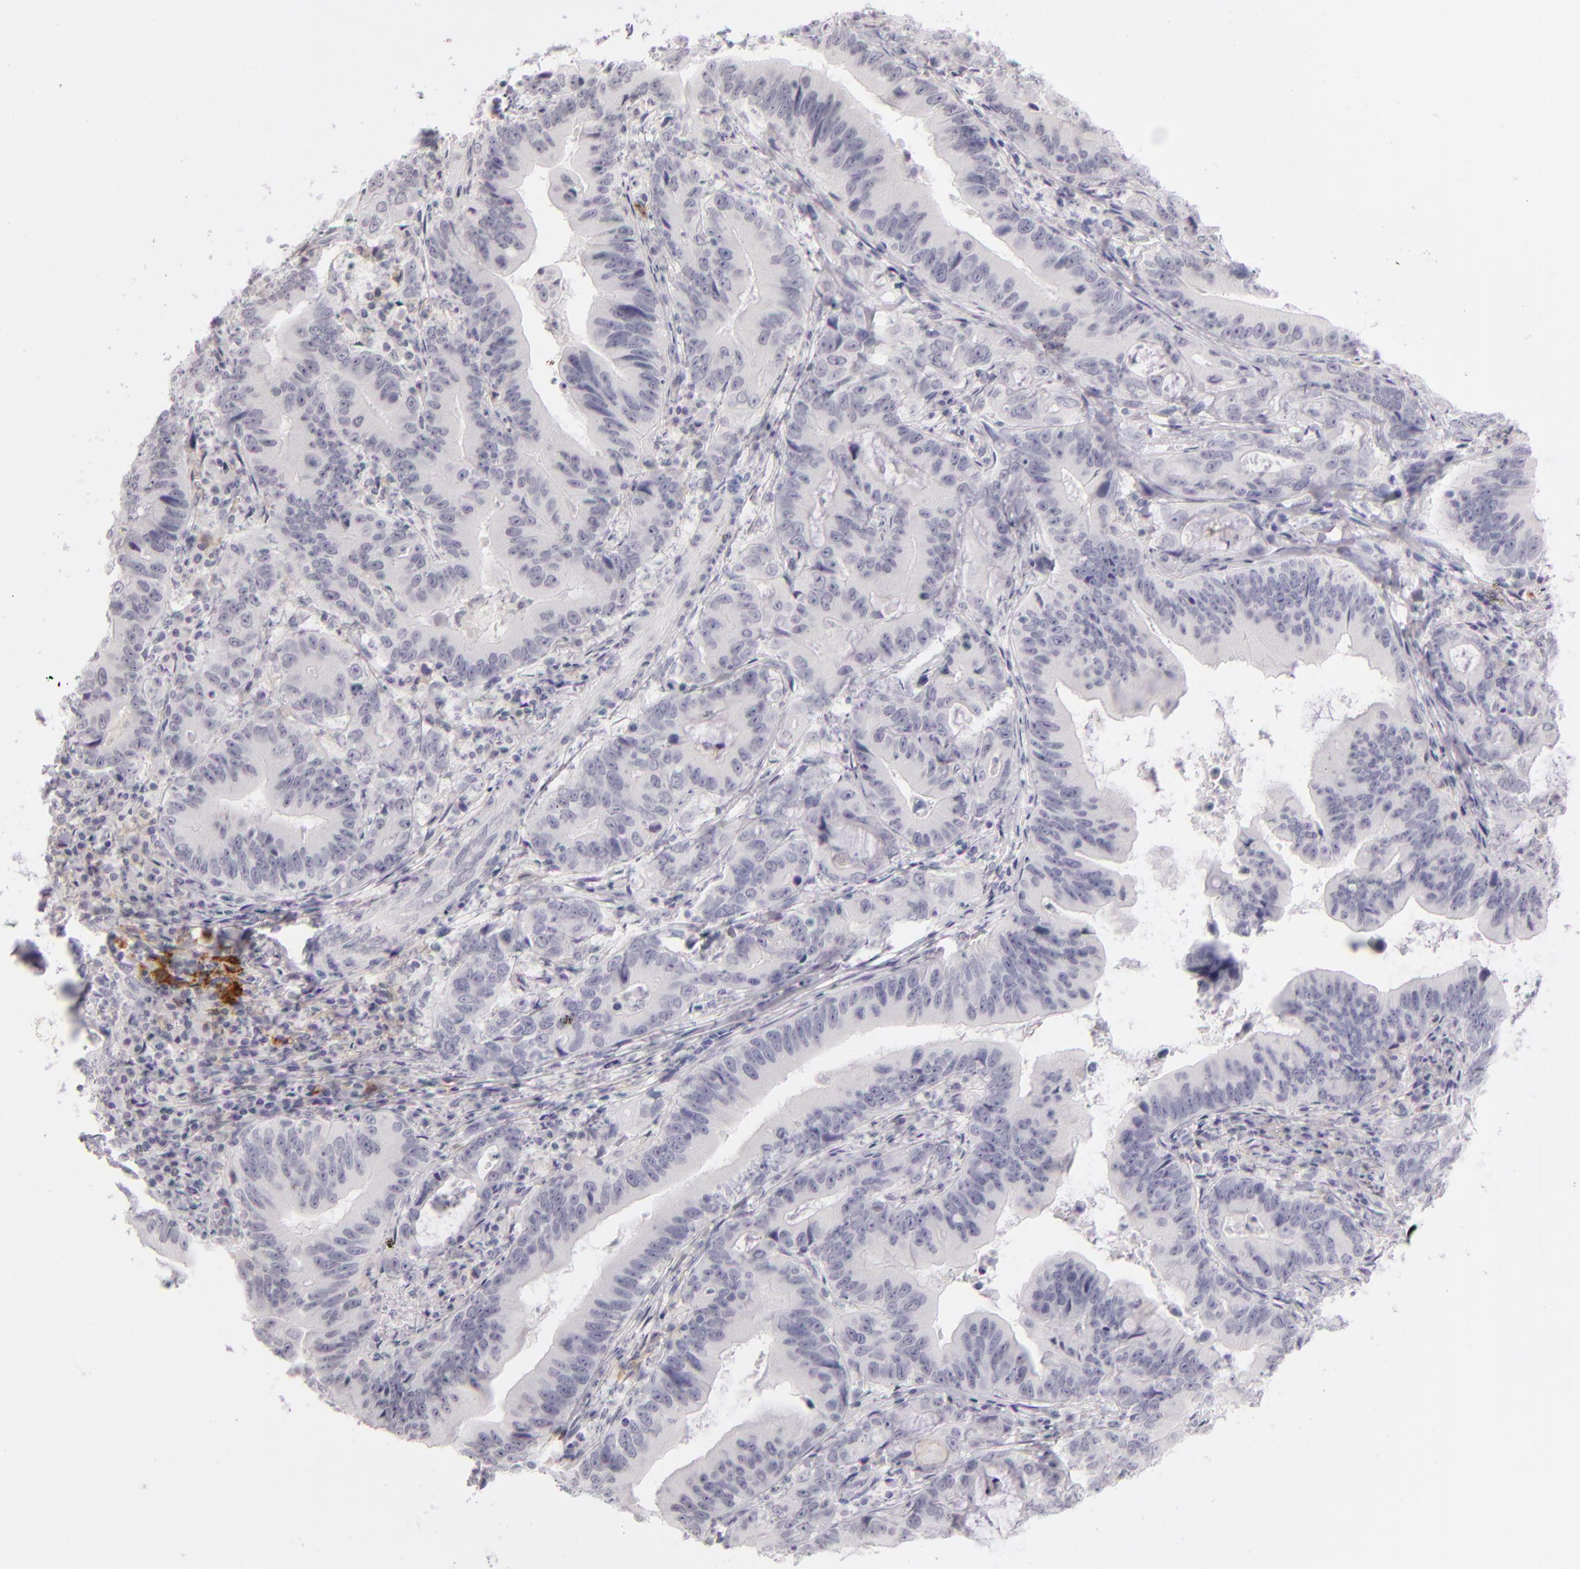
{"staining": {"intensity": "negative", "quantity": "none", "location": "none"}, "tissue": "stomach cancer", "cell_type": "Tumor cells", "image_type": "cancer", "snomed": [{"axis": "morphology", "description": "Adenocarcinoma, NOS"}, {"axis": "topography", "description": "Stomach, upper"}], "caption": "A high-resolution image shows IHC staining of adenocarcinoma (stomach), which exhibits no significant staining in tumor cells.", "gene": "CD40", "patient": {"sex": "male", "age": 63}}